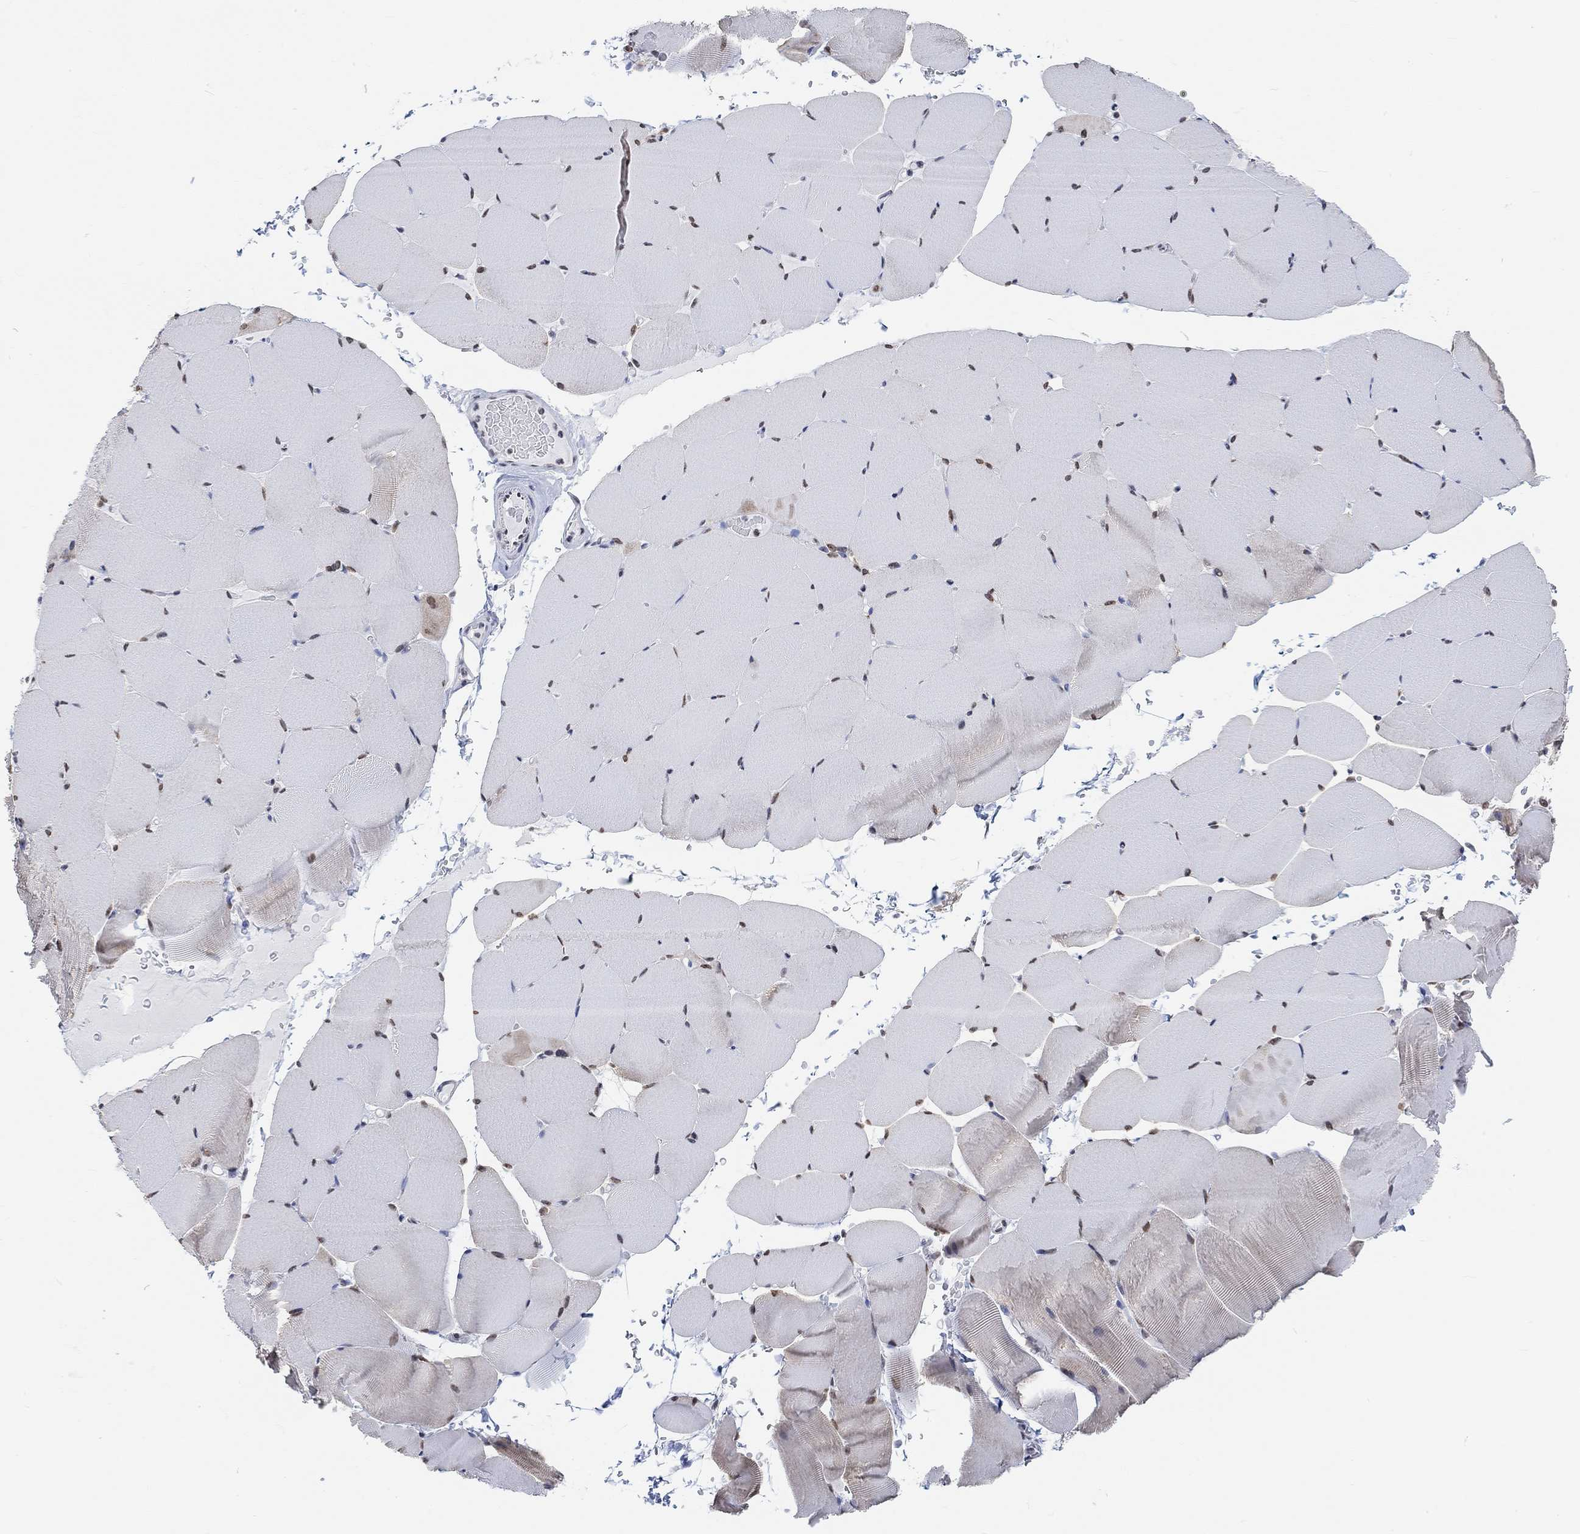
{"staining": {"intensity": "moderate", "quantity": "<25%", "location": "nuclear"}, "tissue": "skeletal muscle", "cell_type": "Myocytes", "image_type": "normal", "snomed": [{"axis": "morphology", "description": "Normal tissue, NOS"}, {"axis": "topography", "description": "Skeletal muscle"}], "caption": "High-power microscopy captured an immunohistochemistry photomicrograph of normal skeletal muscle, revealing moderate nuclear staining in about <25% of myocytes. The protein of interest is stained brown, and the nuclei are stained in blue (DAB (3,3'-diaminobenzidine) IHC with brightfield microscopy, high magnification).", "gene": "PURG", "patient": {"sex": "female", "age": 37}}